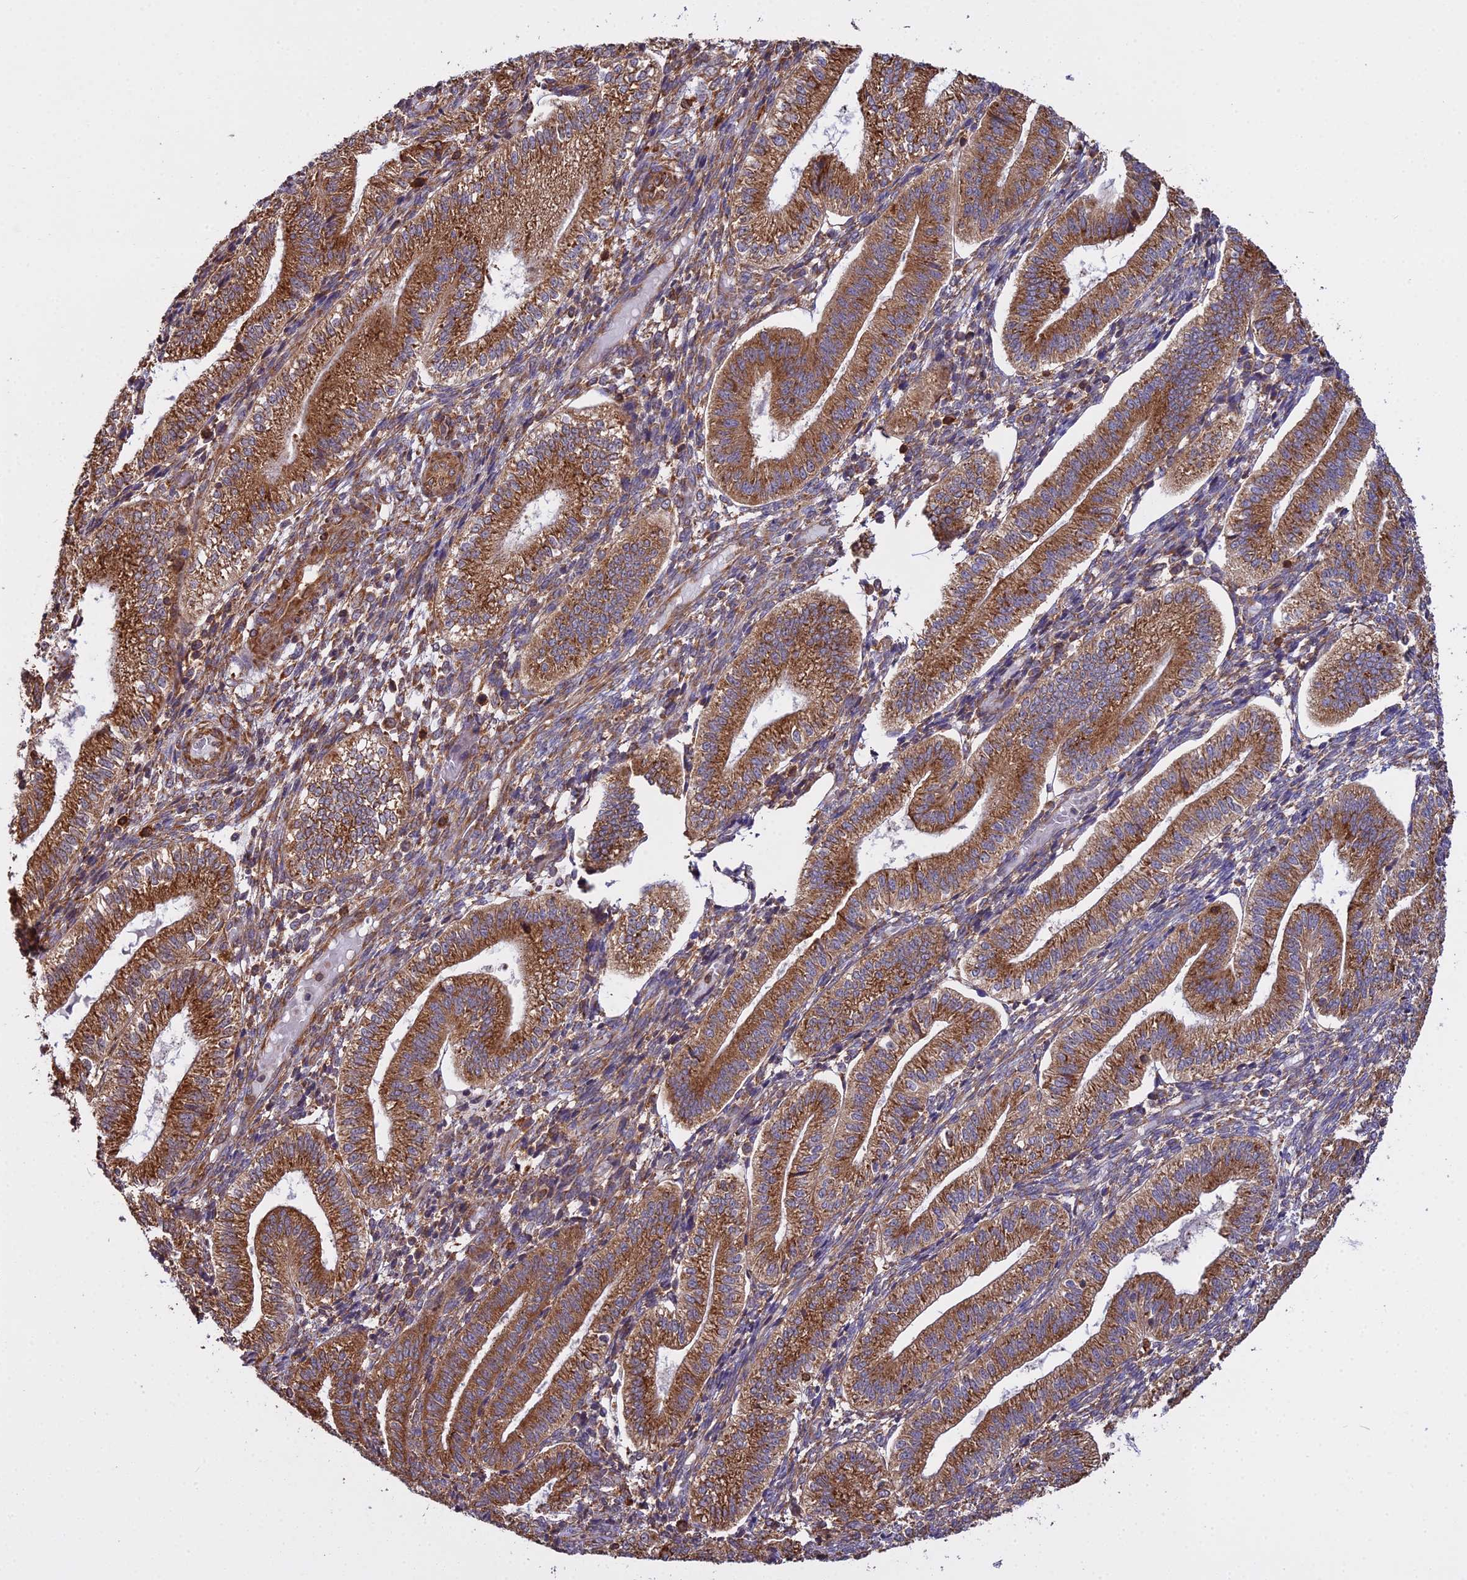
{"staining": {"intensity": "moderate", "quantity": ">75%", "location": "cytoplasmic/membranous"}, "tissue": "endometrium", "cell_type": "Cells in endometrial stroma", "image_type": "normal", "snomed": [{"axis": "morphology", "description": "Normal tissue, NOS"}, {"axis": "topography", "description": "Endometrium"}], "caption": "A photomicrograph of endometrium stained for a protein shows moderate cytoplasmic/membranous brown staining in cells in endometrial stroma. (Stains: DAB in brown, nuclei in blue, Microscopy: brightfield microscopy at high magnification).", "gene": "RPL26", "patient": {"sex": "female", "age": 34}}